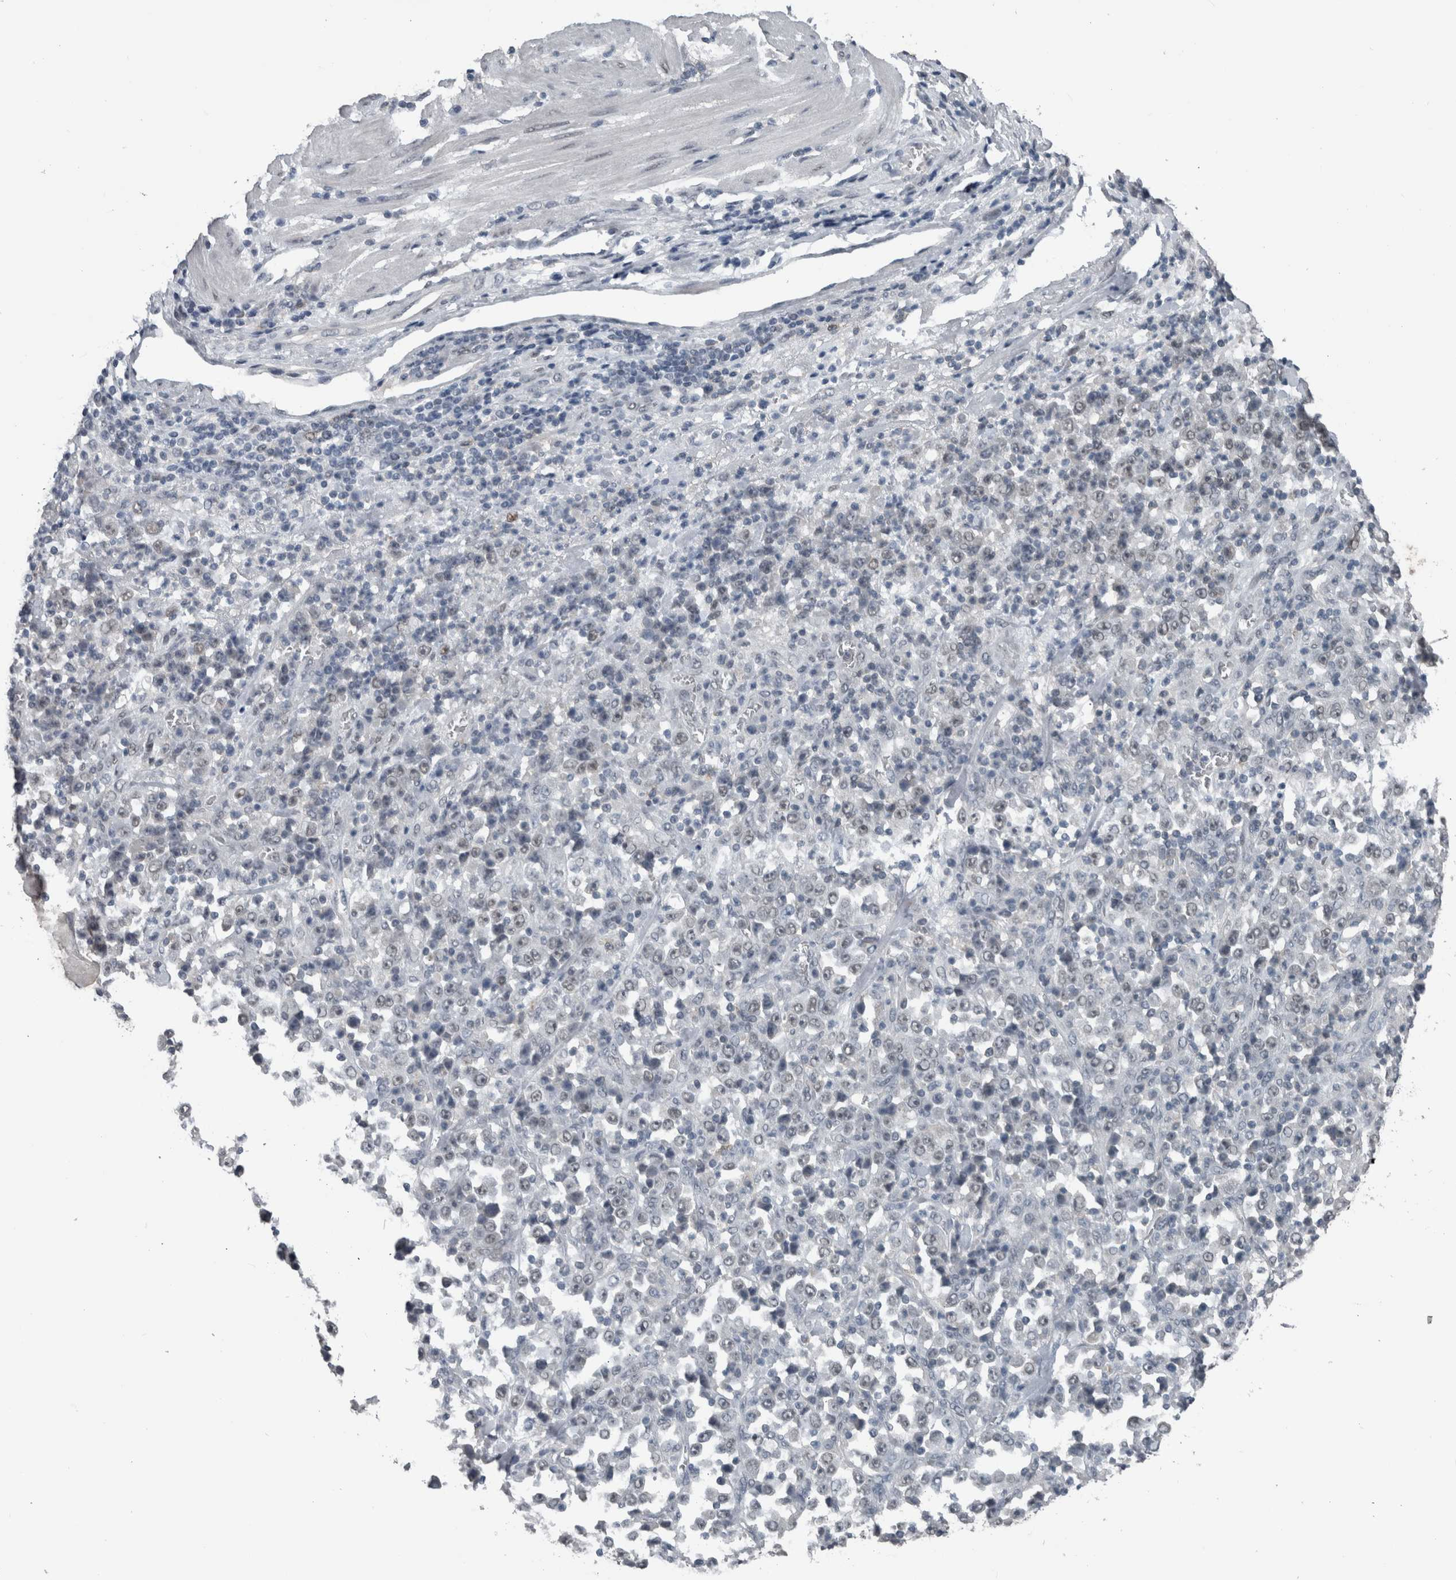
{"staining": {"intensity": "negative", "quantity": "none", "location": "none"}, "tissue": "stomach cancer", "cell_type": "Tumor cells", "image_type": "cancer", "snomed": [{"axis": "morphology", "description": "Normal tissue, NOS"}, {"axis": "morphology", "description": "Adenocarcinoma, NOS"}, {"axis": "topography", "description": "Stomach, upper"}, {"axis": "topography", "description": "Stomach"}], "caption": "A histopathology image of human stomach cancer (adenocarcinoma) is negative for staining in tumor cells.", "gene": "ZBTB21", "patient": {"sex": "male", "age": 59}}